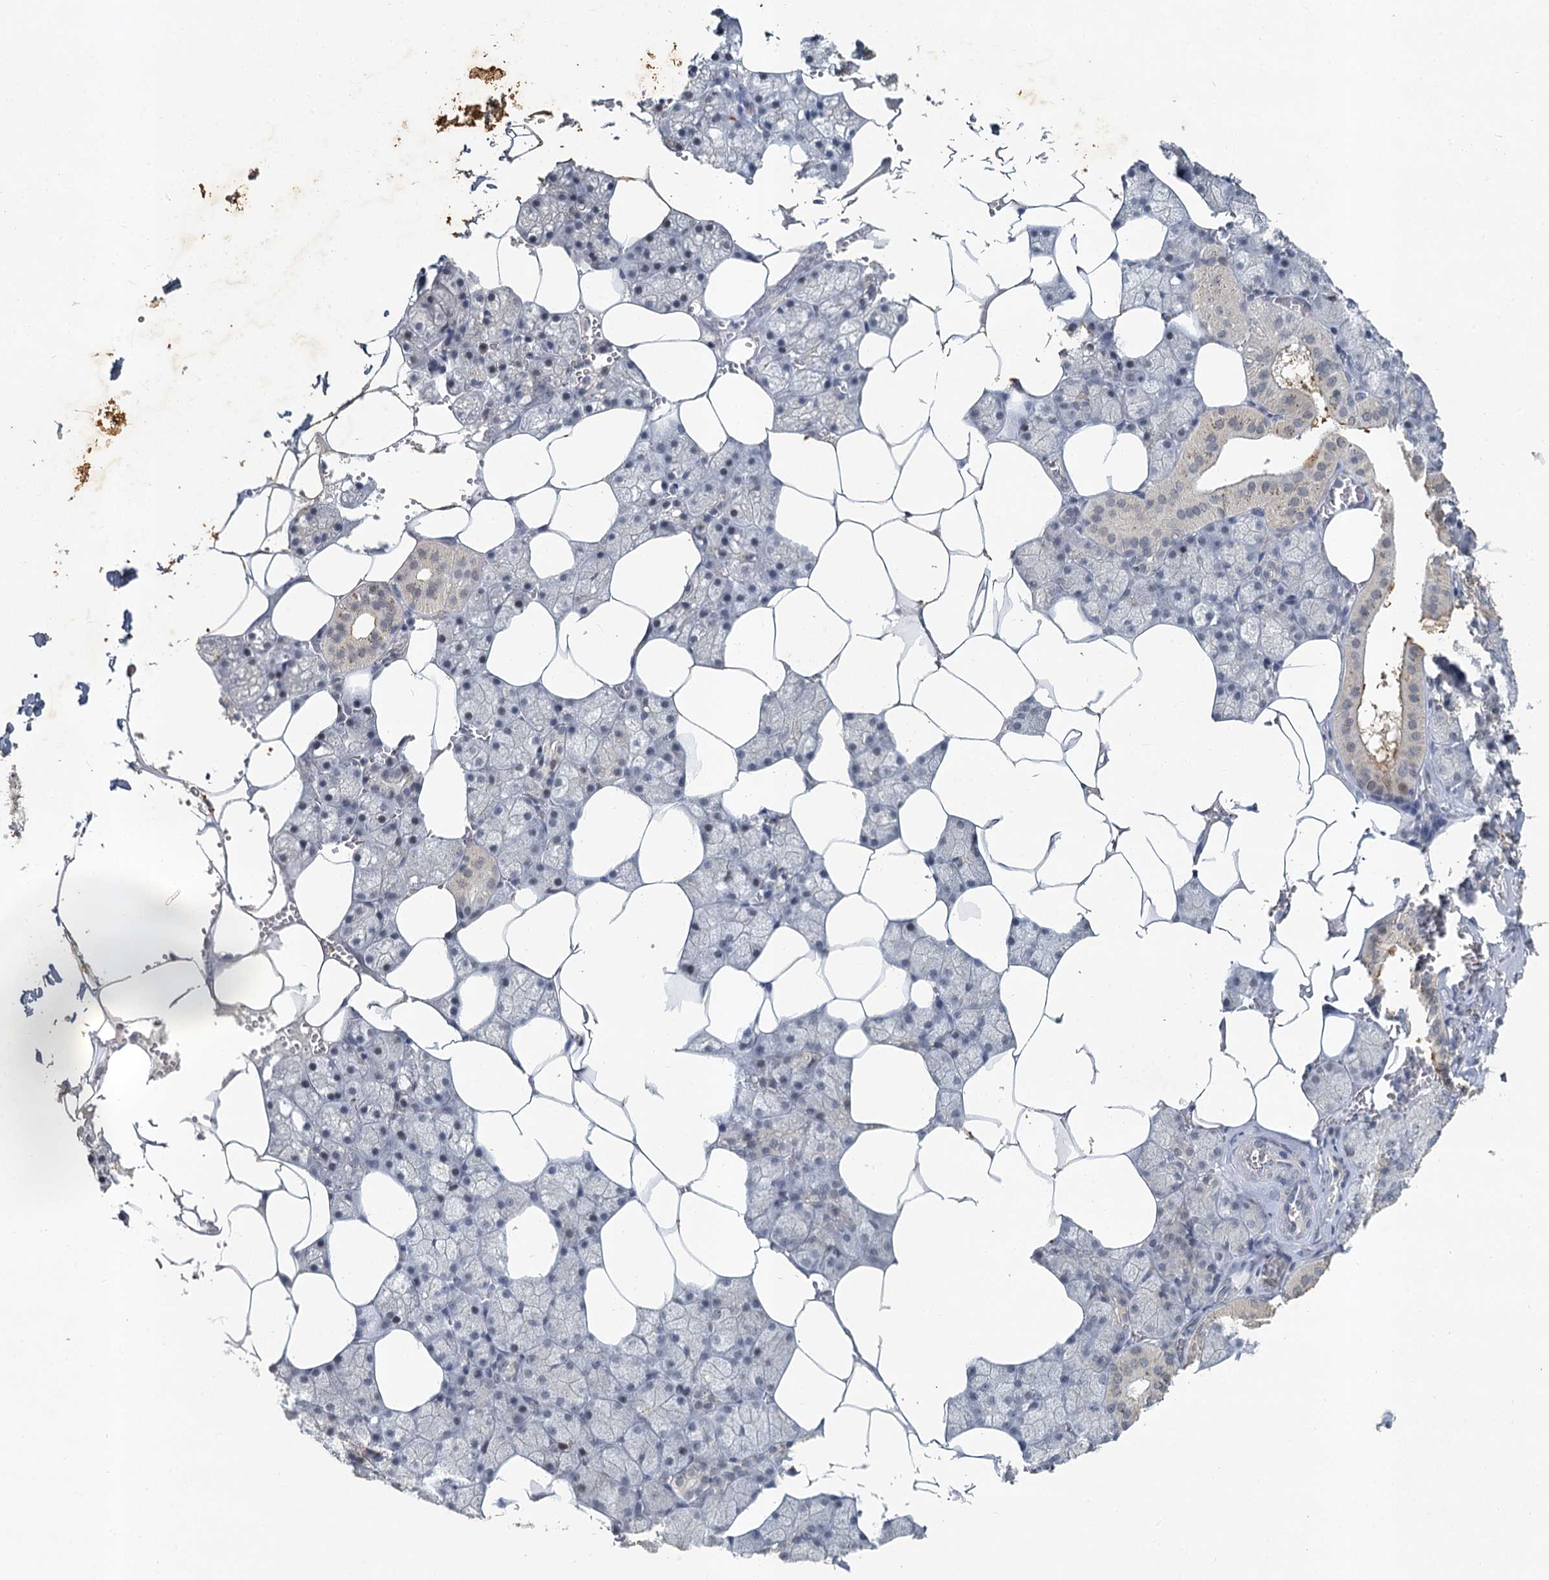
{"staining": {"intensity": "moderate", "quantity": "<25%", "location": "cytoplasmic/membranous"}, "tissue": "salivary gland", "cell_type": "Glandular cells", "image_type": "normal", "snomed": [{"axis": "morphology", "description": "Normal tissue, NOS"}, {"axis": "topography", "description": "Salivary gland"}], "caption": "Unremarkable salivary gland displays moderate cytoplasmic/membranous staining in about <25% of glandular cells, visualized by immunohistochemistry. (DAB (3,3'-diaminobenzidine) IHC, brown staining for protein, blue staining for nuclei).", "gene": "MUCL1", "patient": {"sex": "male", "age": 62}}